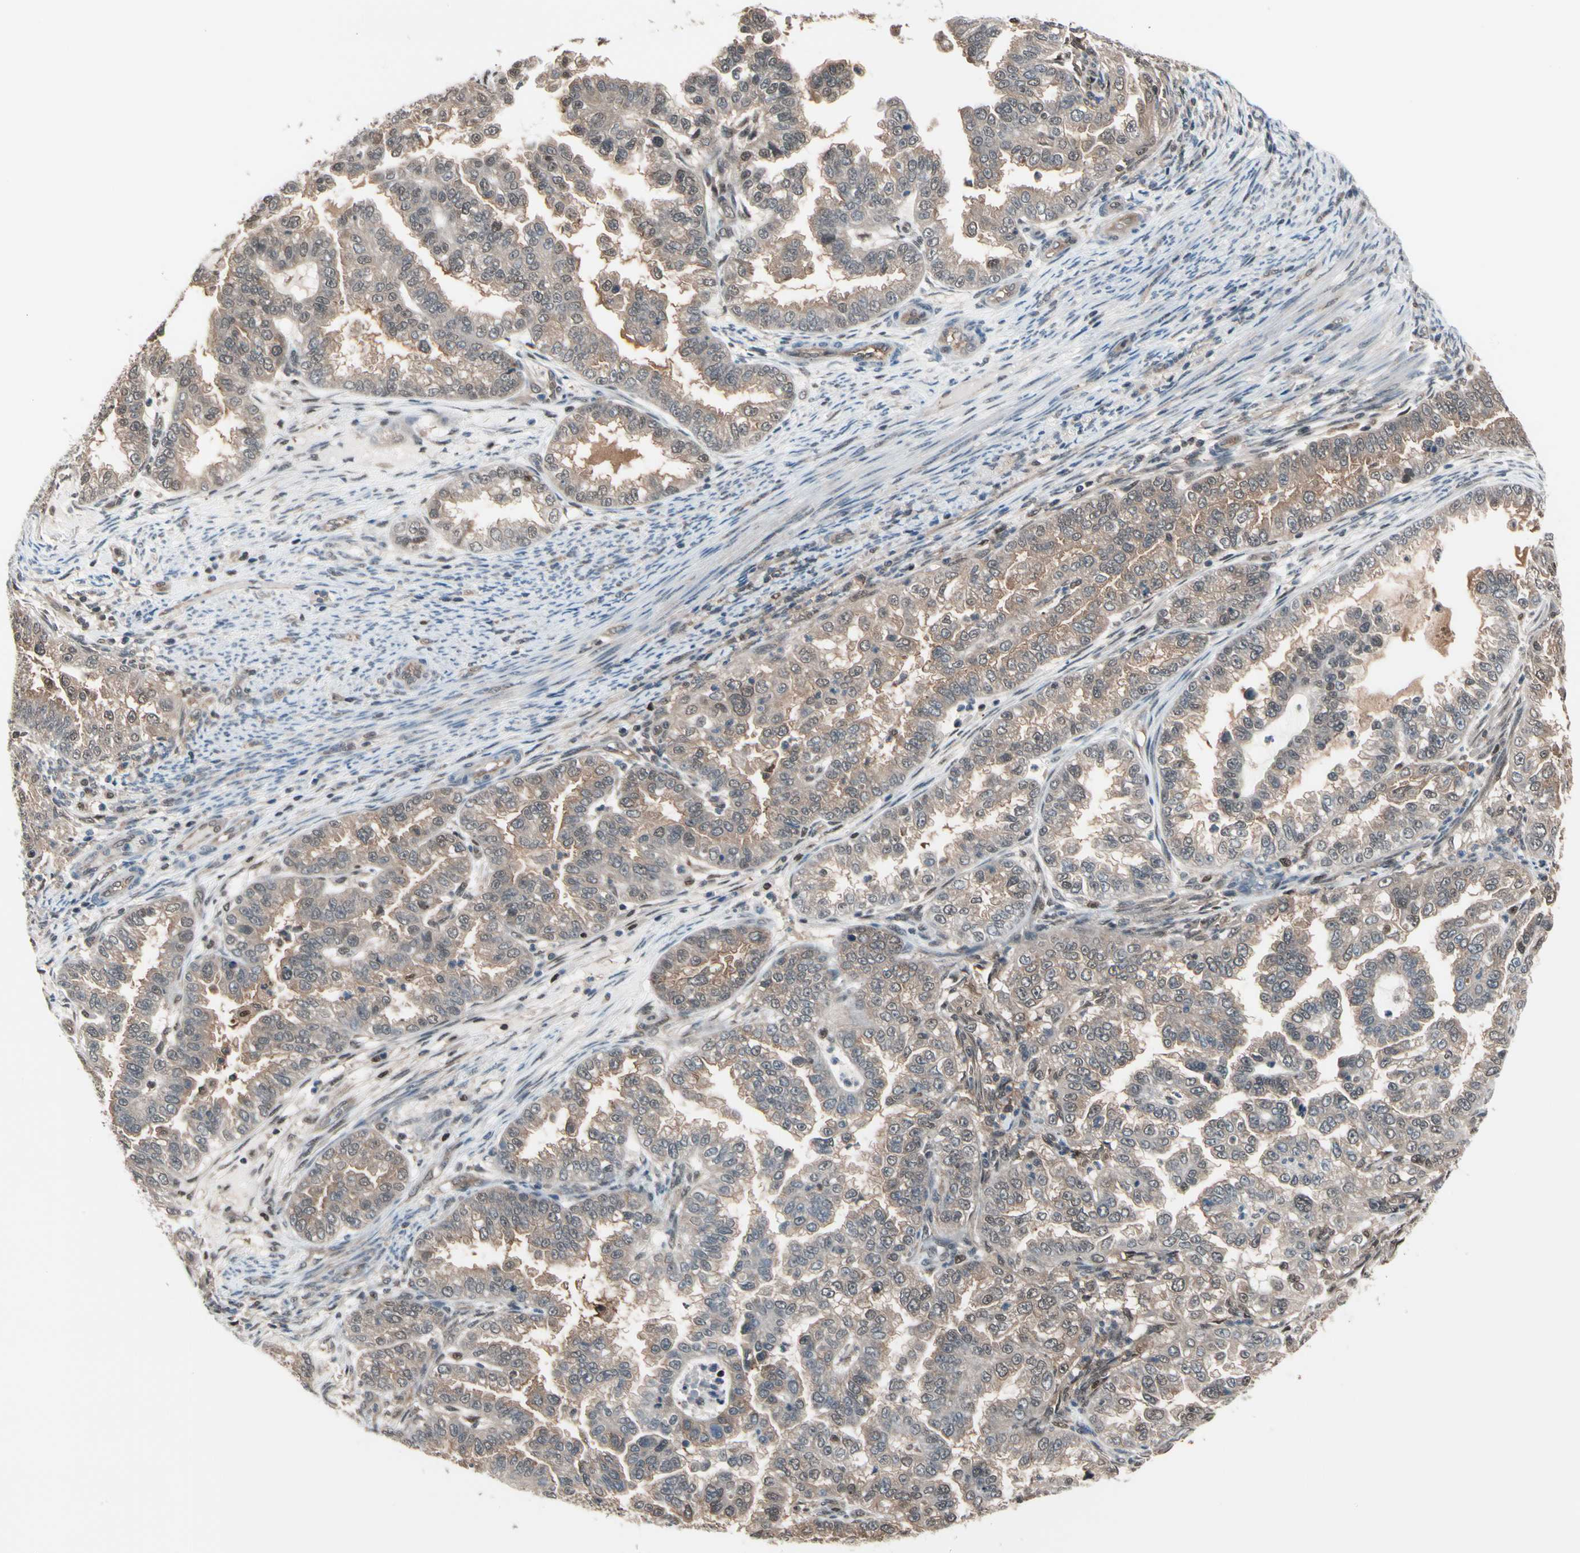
{"staining": {"intensity": "weak", "quantity": ">75%", "location": "cytoplasmic/membranous,nuclear"}, "tissue": "endometrial cancer", "cell_type": "Tumor cells", "image_type": "cancer", "snomed": [{"axis": "morphology", "description": "Adenocarcinoma, NOS"}, {"axis": "topography", "description": "Endometrium"}], "caption": "Immunohistochemistry (IHC) (DAB) staining of endometrial adenocarcinoma shows weak cytoplasmic/membranous and nuclear protein expression in approximately >75% of tumor cells.", "gene": "PSMA2", "patient": {"sex": "female", "age": 85}}